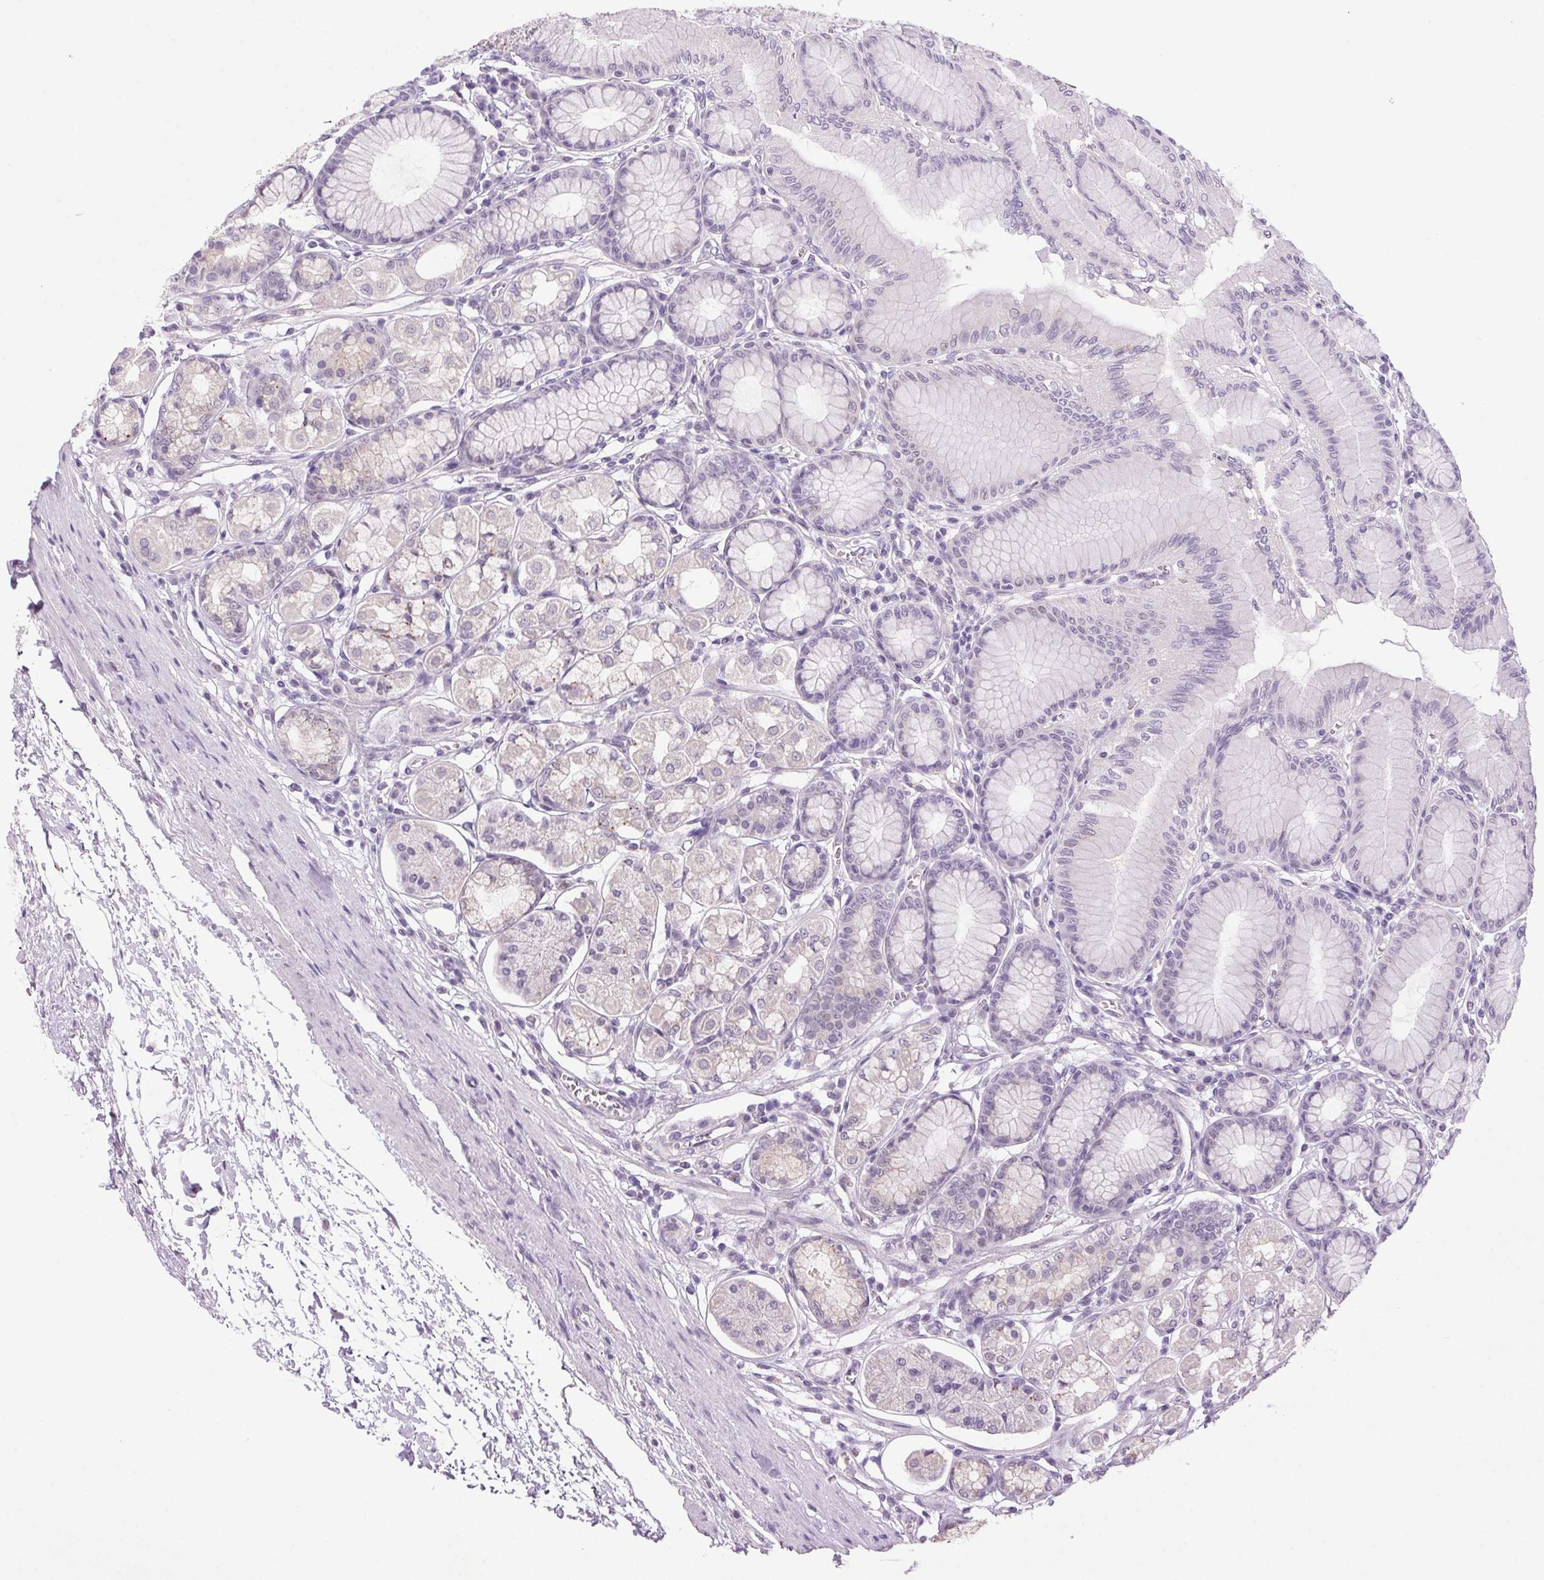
{"staining": {"intensity": "weak", "quantity": "25%-75%", "location": "cytoplasmic/membranous"}, "tissue": "stomach", "cell_type": "Glandular cells", "image_type": "normal", "snomed": [{"axis": "morphology", "description": "Normal tissue, NOS"}, {"axis": "topography", "description": "Stomach"}, {"axis": "topography", "description": "Stomach, lower"}], "caption": "A micrograph of stomach stained for a protein demonstrates weak cytoplasmic/membranous brown staining in glandular cells. The protein of interest is shown in brown color, while the nuclei are stained blue.", "gene": "AKR1E2", "patient": {"sex": "male", "age": 76}}